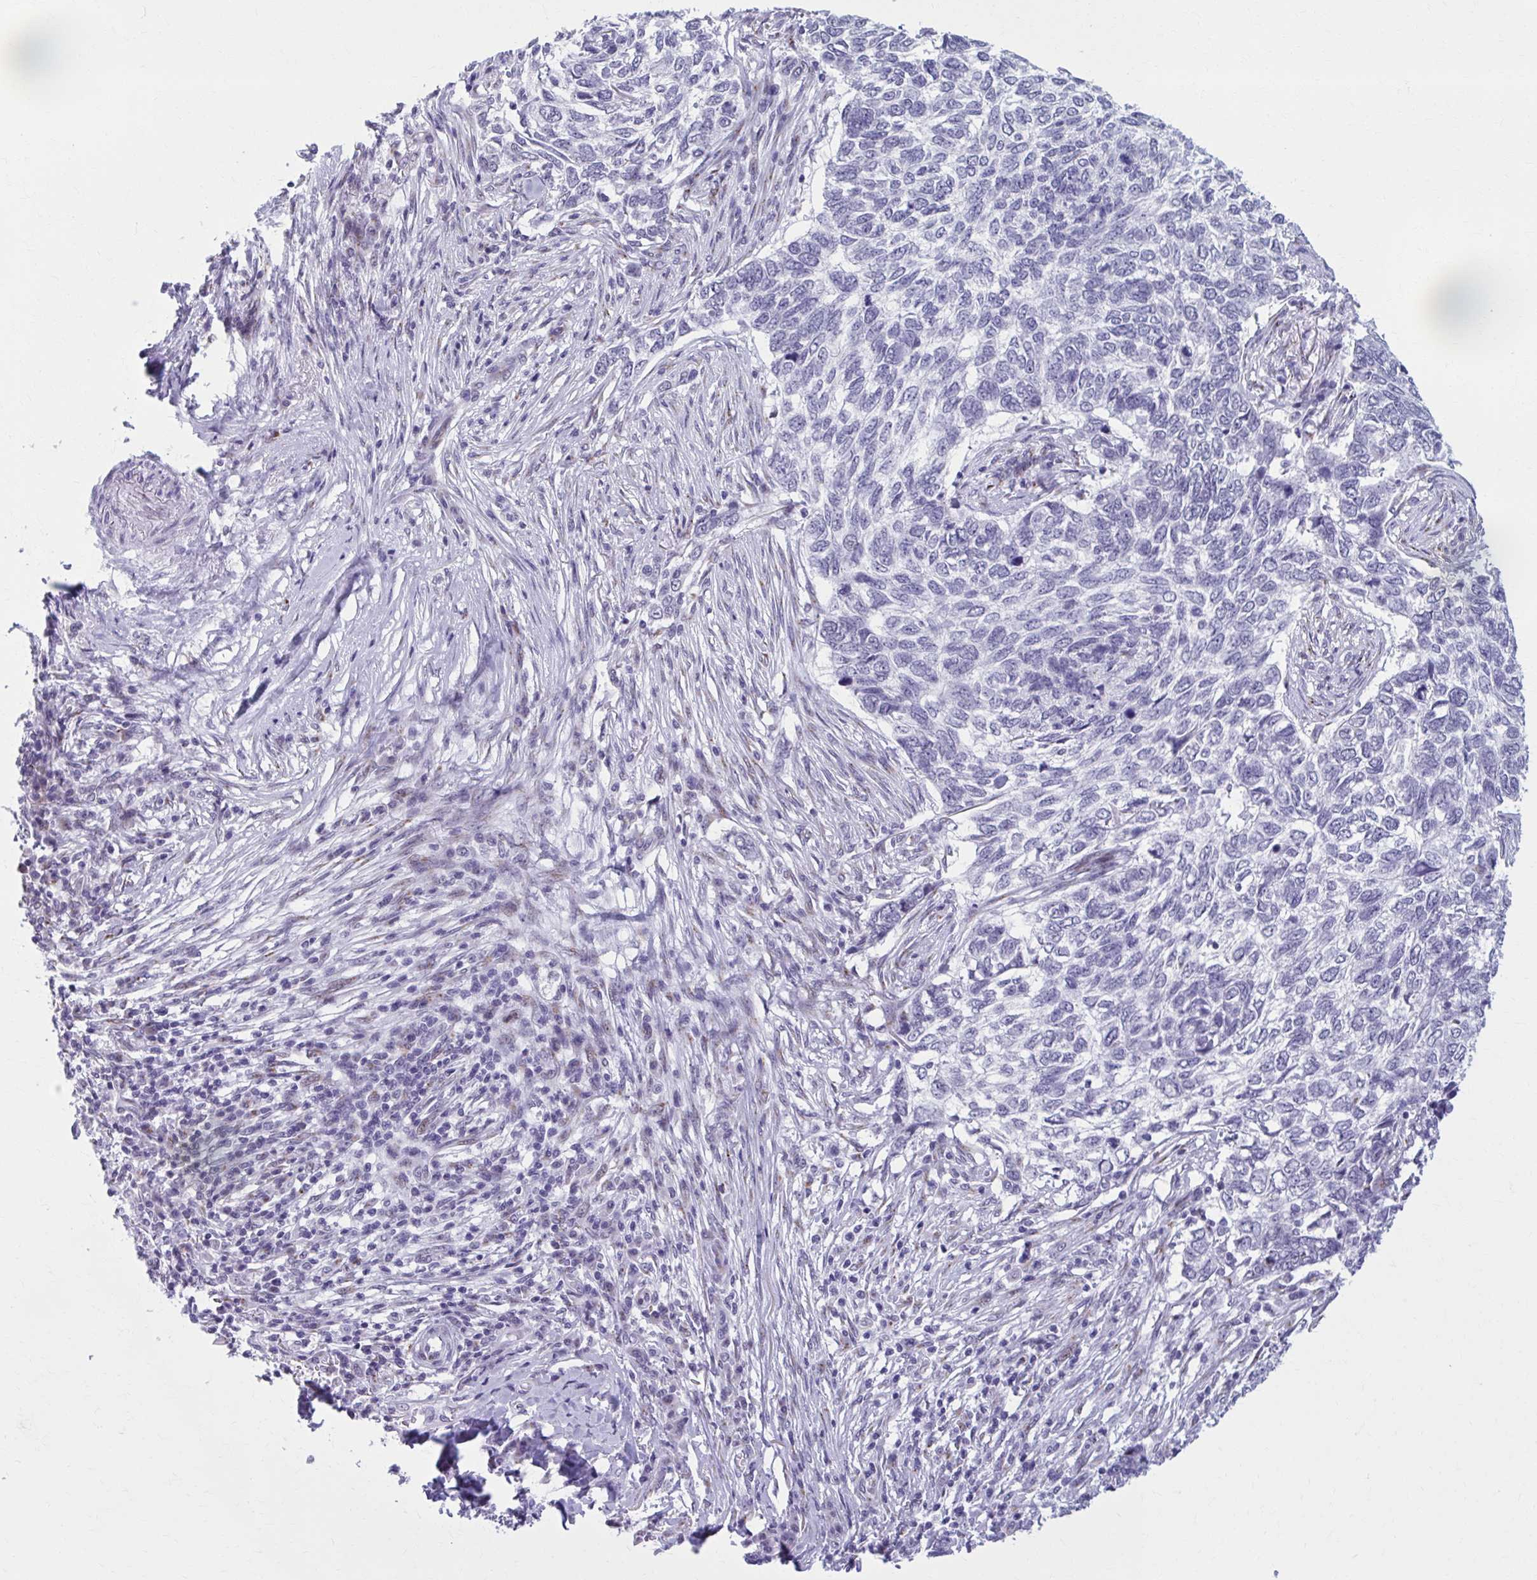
{"staining": {"intensity": "negative", "quantity": "none", "location": "none"}, "tissue": "skin cancer", "cell_type": "Tumor cells", "image_type": "cancer", "snomed": [{"axis": "morphology", "description": "Basal cell carcinoma"}, {"axis": "topography", "description": "Skin"}], "caption": "DAB immunohistochemical staining of human skin cancer (basal cell carcinoma) shows no significant staining in tumor cells. Brightfield microscopy of IHC stained with DAB (brown) and hematoxylin (blue), captured at high magnification.", "gene": "ZNF682", "patient": {"sex": "female", "age": 65}}